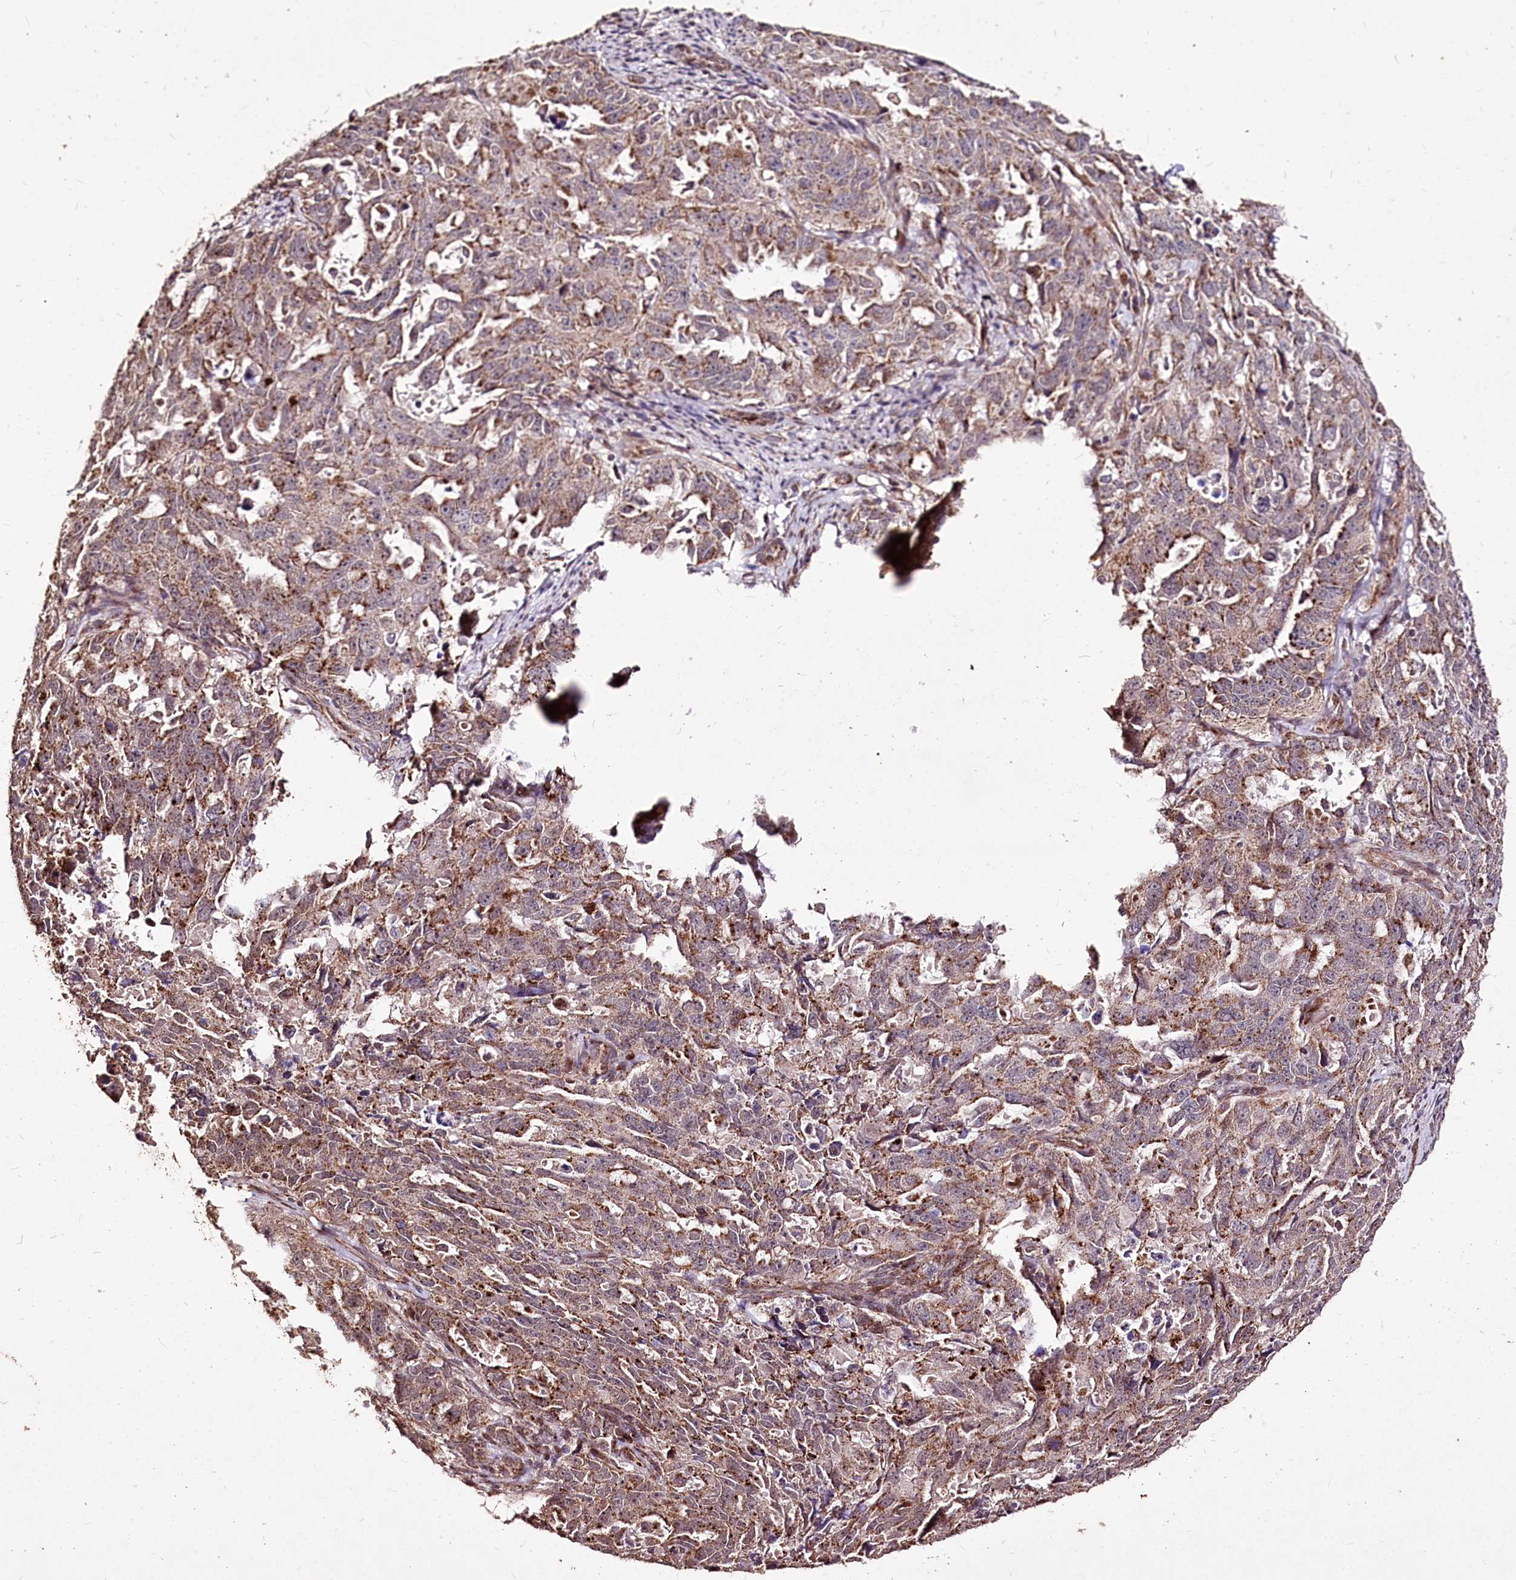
{"staining": {"intensity": "moderate", "quantity": ">75%", "location": "cytoplasmic/membranous"}, "tissue": "endometrial cancer", "cell_type": "Tumor cells", "image_type": "cancer", "snomed": [{"axis": "morphology", "description": "Adenocarcinoma, NOS"}, {"axis": "topography", "description": "Endometrium"}], "caption": "Immunohistochemistry histopathology image of neoplastic tissue: human adenocarcinoma (endometrial) stained using immunohistochemistry displays medium levels of moderate protein expression localized specifically in the cytoplasmic/membranous of tumor cells, appearing as a cytoplasmic/membranous brown color.", "gene": "CARD19", "patient": {"sex": "female", "age": 65}}